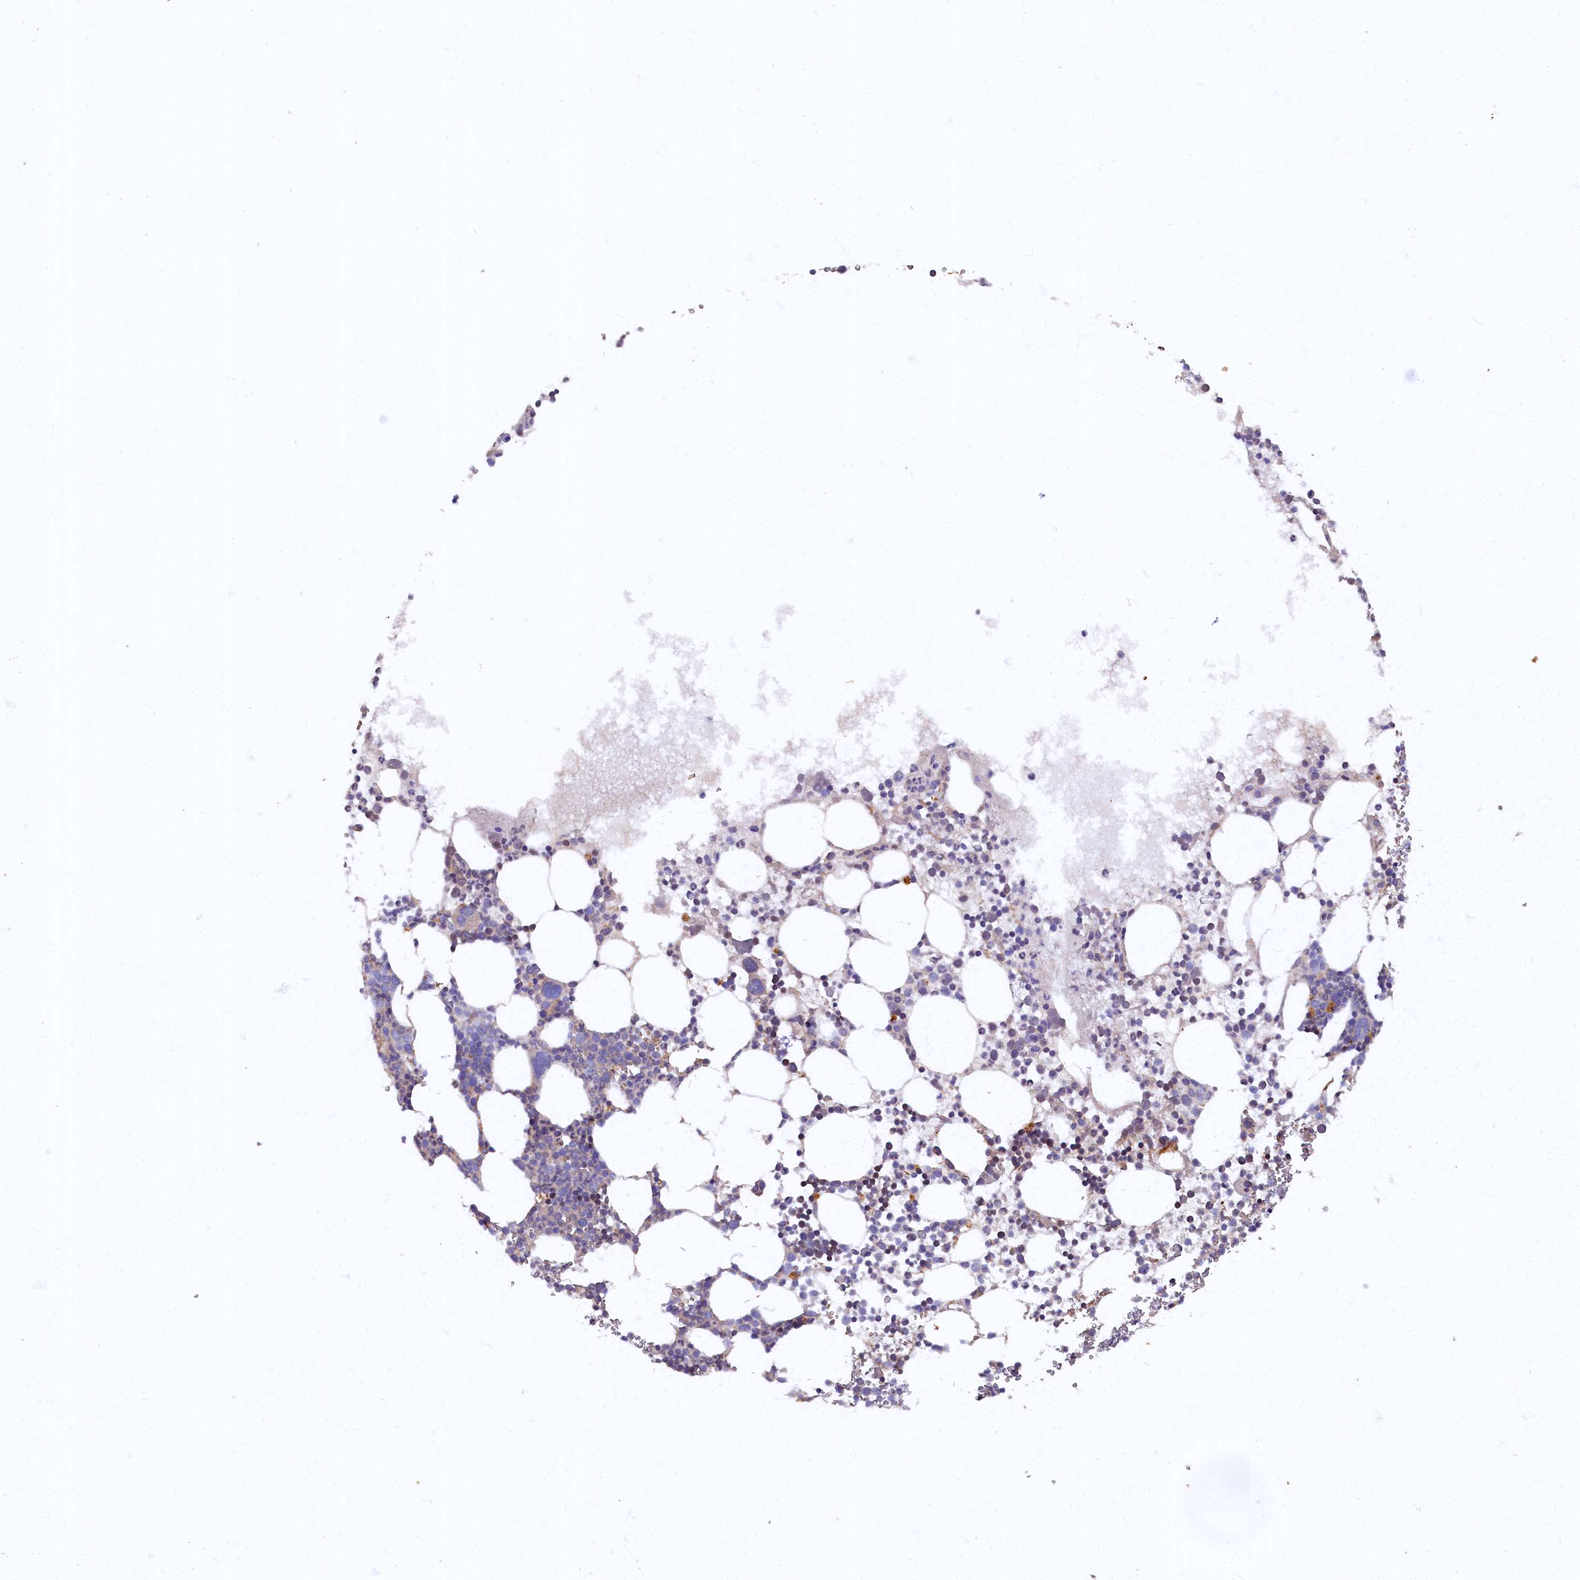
{"staining": {"intensity": "weak", "quantity": "<25%", "location": "cytoplasmic/membranous"}, "tissue": "bone marrow", "cell_type": "Hematopoietic cells", "image_type": "normal", "snomed": [{"axis": "morphology", "description": "Normal tissue, NOS"}, {"axis": "topography", "description": "Bone marrow"}], "caption": "DAB immunohistochemical staining of normal human bone marrow shows no significant expression in hematopoietic cells. Brightfield microscopy of immunohistochemistry (IHC) stained with DAB (brown) and hematoxylin (blue), captured at high magnification.", "gene": "ARL11", "patient": {"sex": "female", "age": 78}}